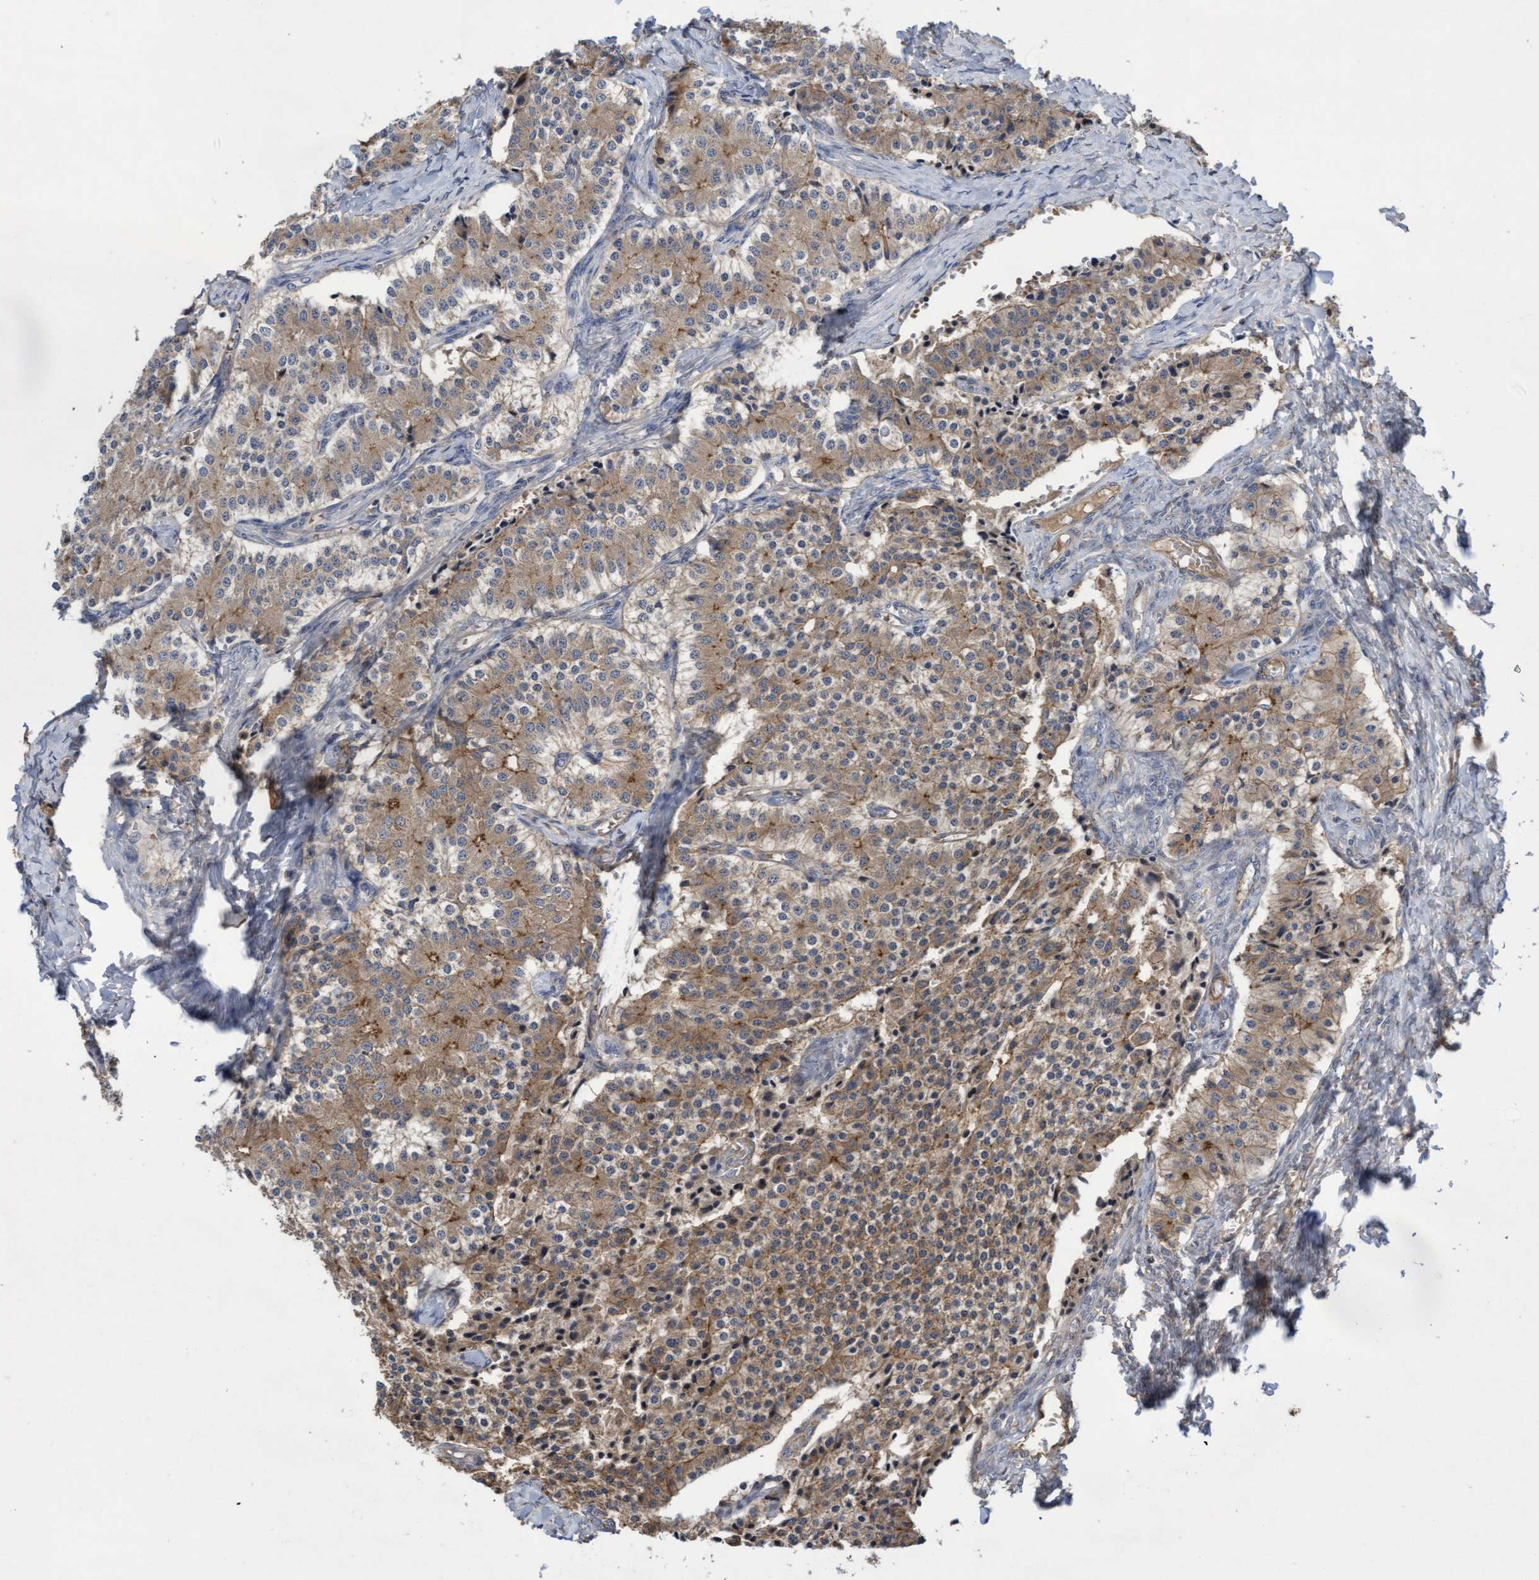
{"staining": {"intensity": "weak", "quantity": ">75%", "location": "cytoplasmic/membranous"}, "tissue": "carcinoid", "cell_type": "Tumor cells", "image_type": "cancer", "snomed": [{"axis": "morphology", "description": "Carcinoid, malignant, NOS"}, {"axis": "topography", "description": "Colon"}], "caption": "Protein expression analysis of human malignant carcinoid reveals weak cytoplasmic/membranous positivity in about >75% of tumor cells.", "gene": "COBL", "patient": {"sex": "female", "age": 52}}